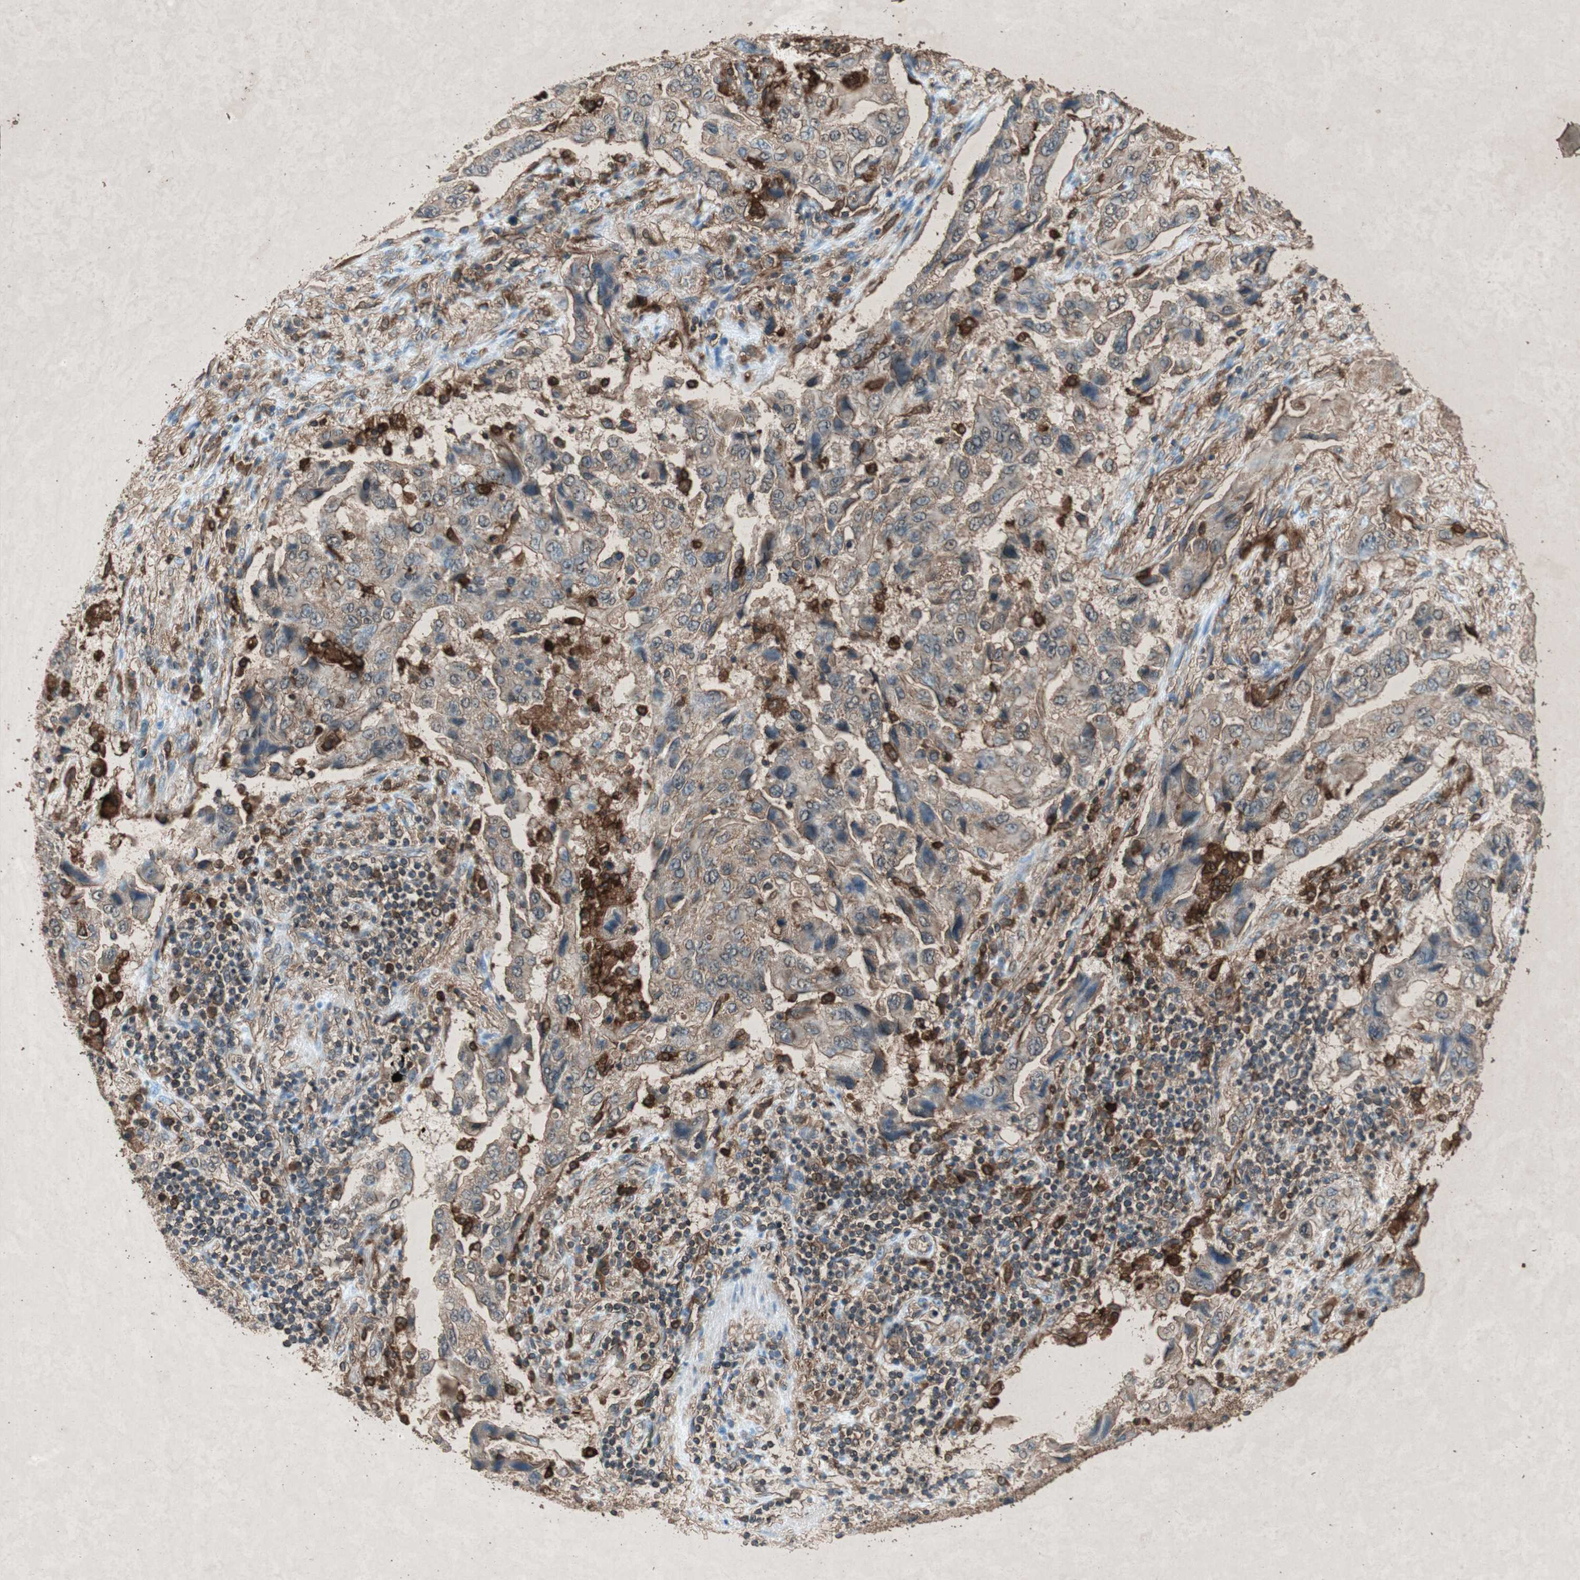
{"staining": {"intensity": "weak", "quantity": "25%-75%", "location": "cytoplasmic/membranous"}, "tissue": "lung cancer", "cell_type": "Tumor cells", "image_type": "cancer", "snomed": [{"axis": "morphology", "description": "Adenocarcinoma, NOS"}, {"axis": "topography", "description": "Lung"}], "caption": "Immunohistochemistry (DAB) staining of lung cancer (adenocarcinoma) demonstrates weak cytoplasmic/membranous protein expression in about 25%-75% of tumor cells. (DAB (3,3'-diaminobenzidine) IHC, brown staining for protein, blue staining for nuclei).", "gene": "TYROBP", "patient": {"sex": "female", "age": 65}}